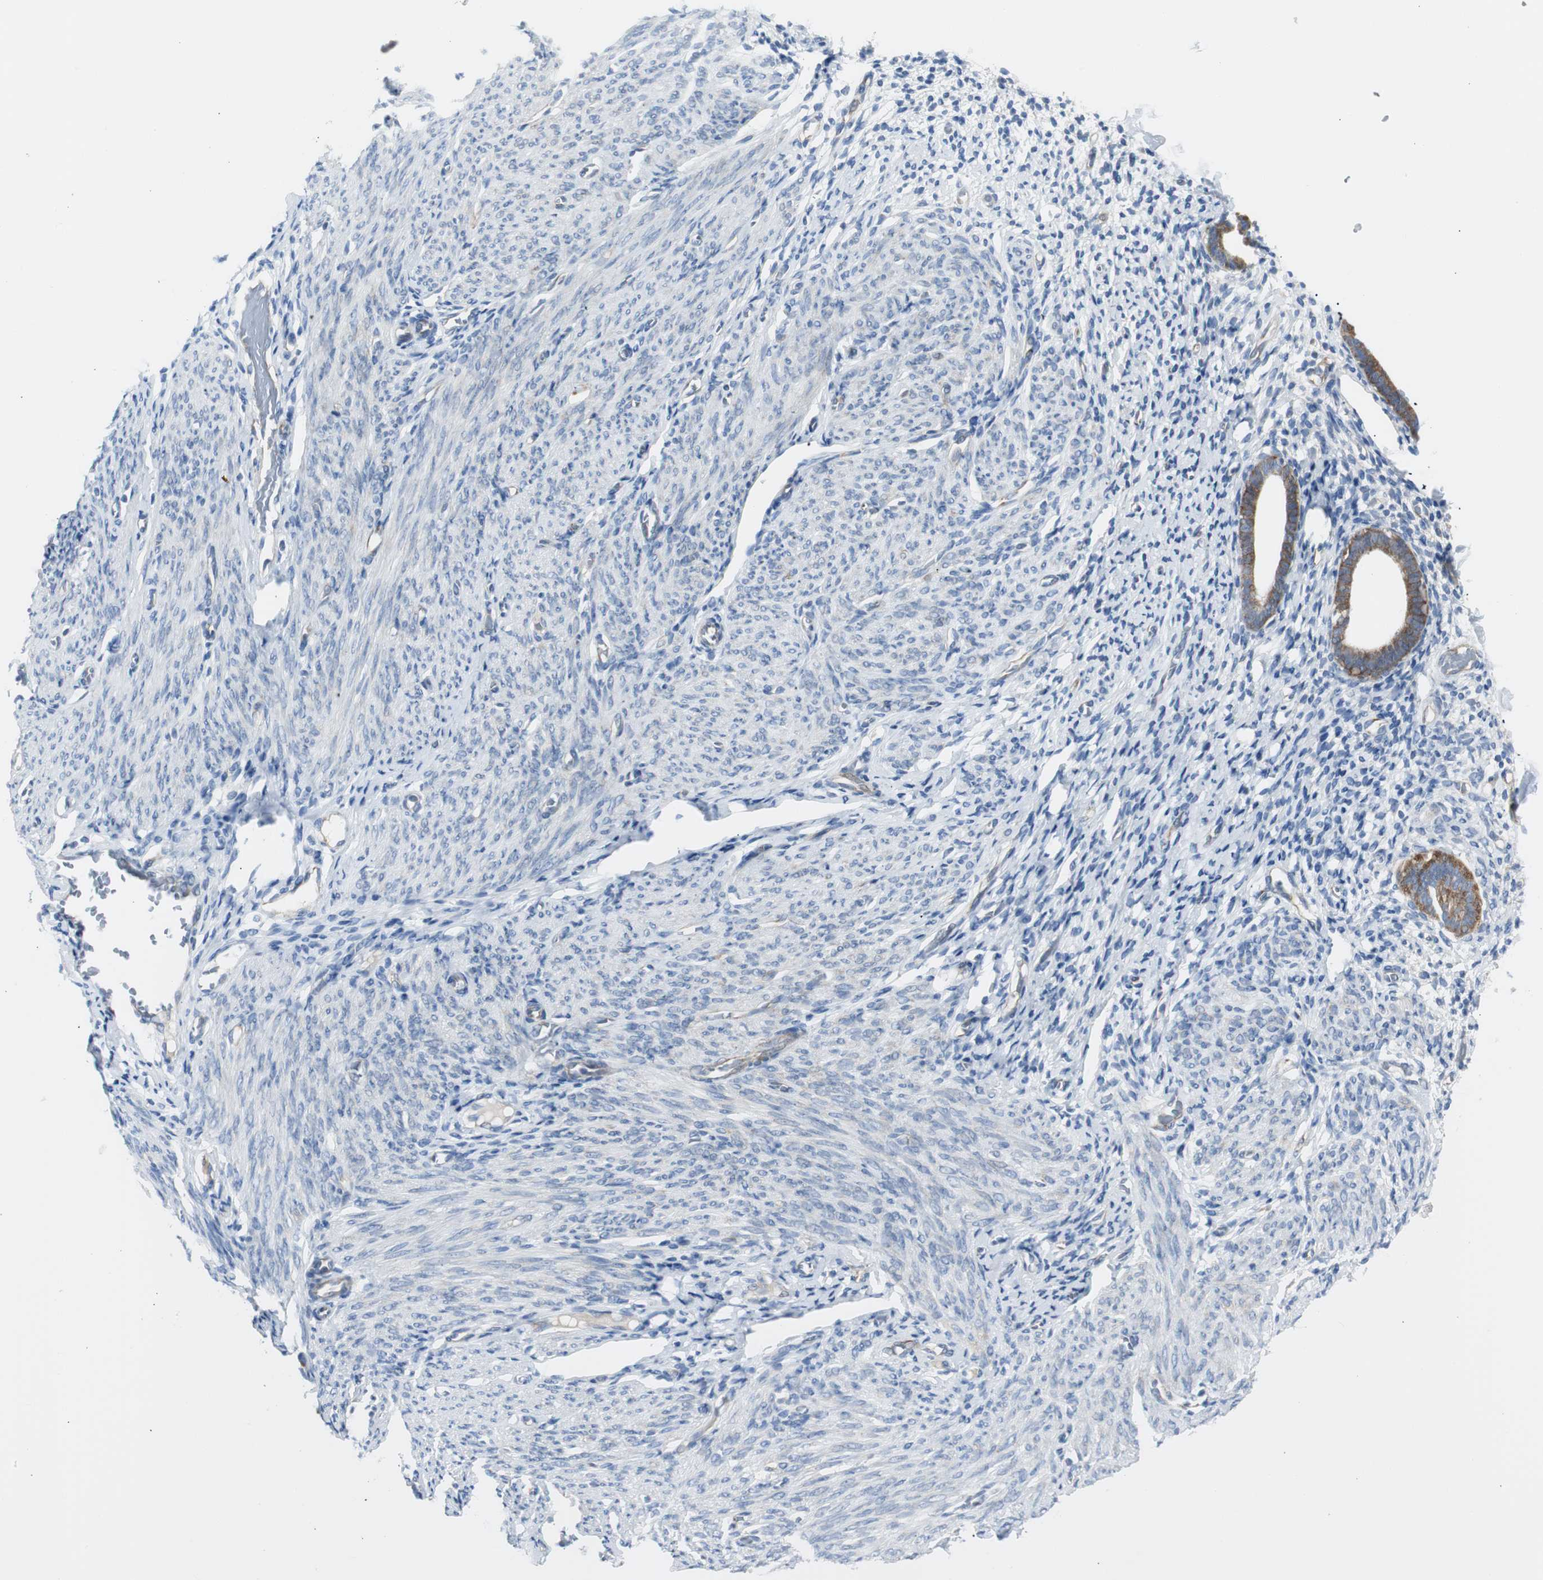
{"staining": {"intensity": "negative", "quantity": "none", "location": "none"}, "tissue": "endometrium", "cell_type": "Cells in endometrial stroma", "image_type": "normal", "snomed": [{"axis": "morphology", "description": "Normal tissue, NOS"}, {"axis": "topography", "description": "Endometrium"}], "caption": "This is an immunohistochemistry histopathology image of benign endometrium. There is no staining in cells in endometrial stroma.", "gene": "RPS12", "patient": {"sex": "female", "age": 61}}